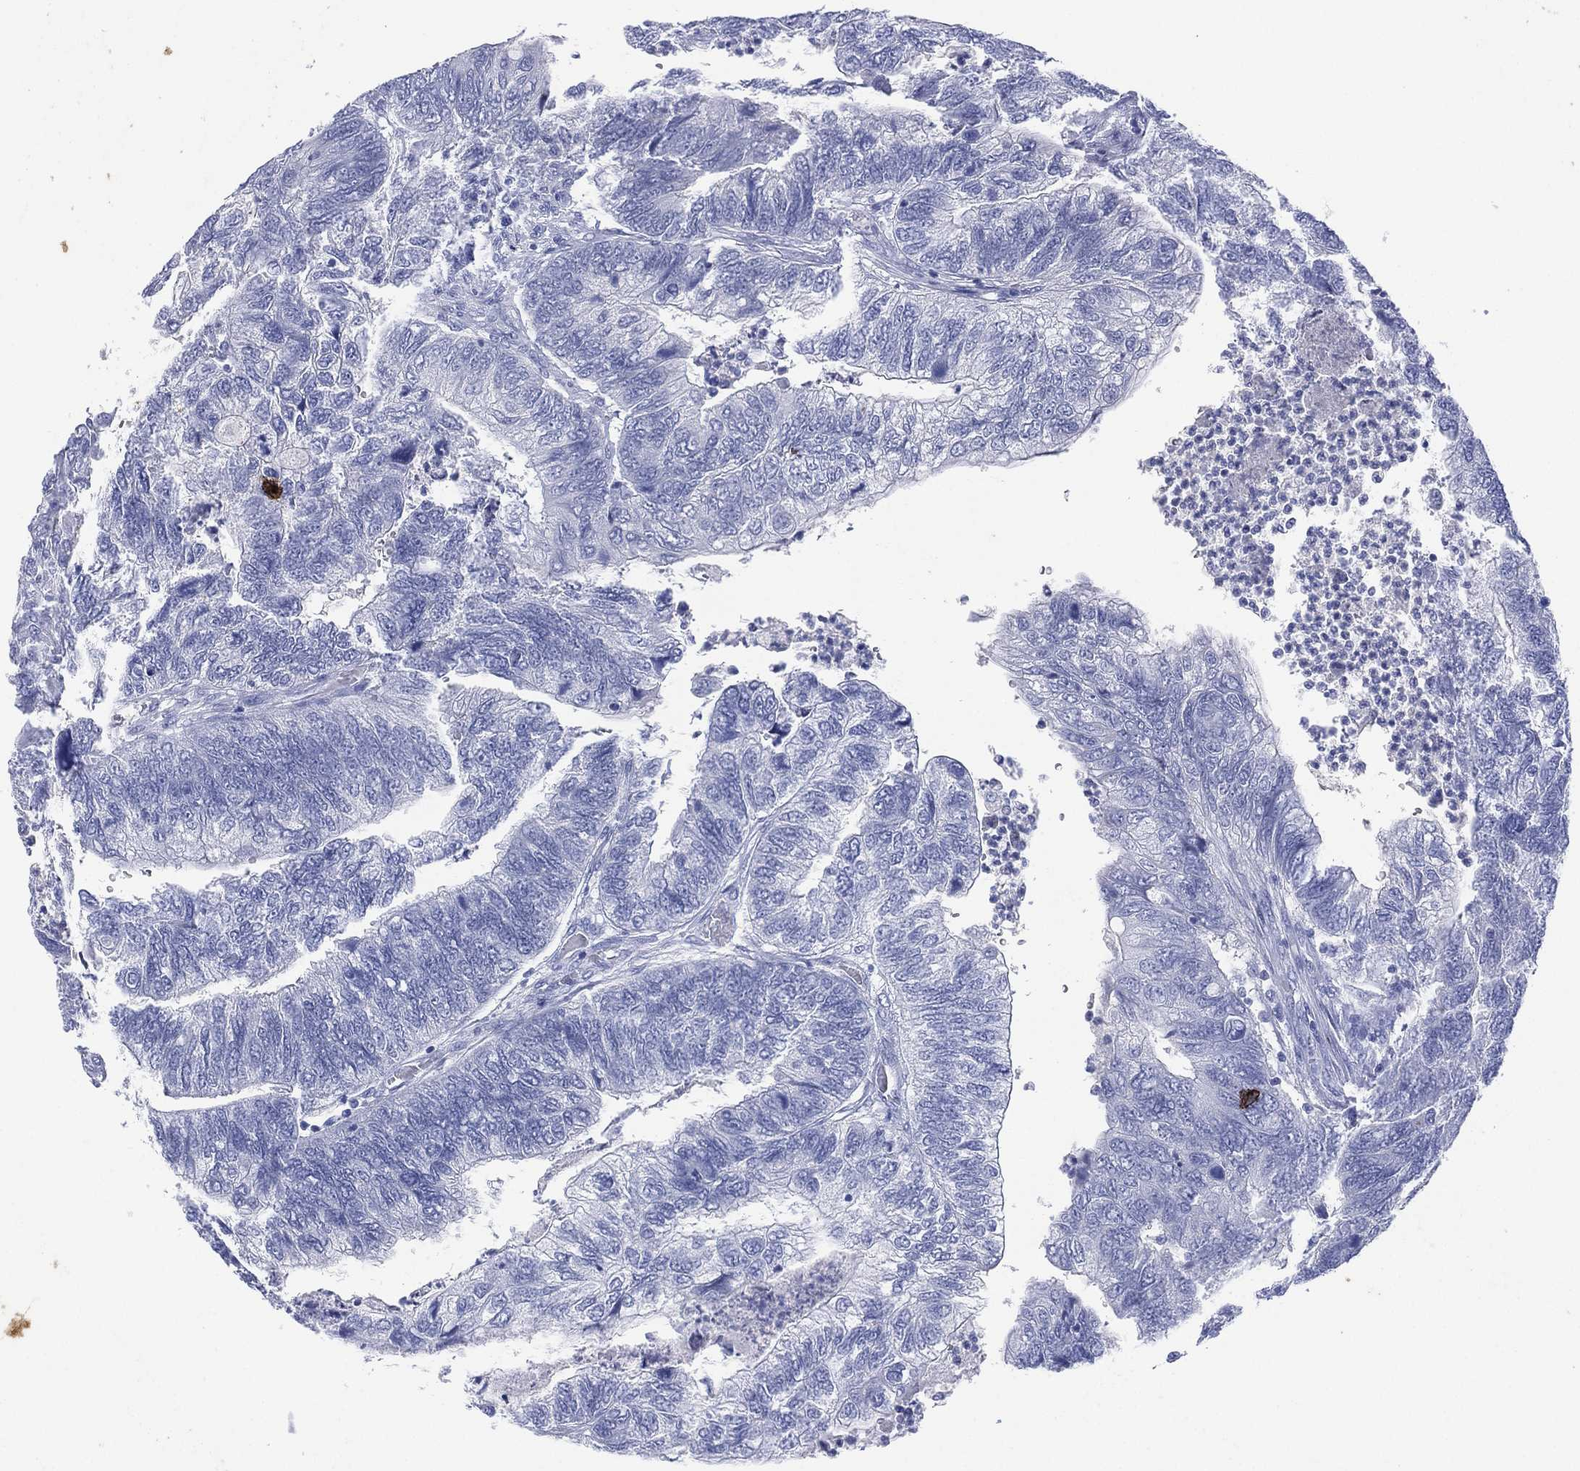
{"staining": {"intensity": "negative", "quantity": "none", "location": "none"}, "tissue": "colorectal cancer", "cell_type": "Tumor cells", "image_type": "cancer", "snomed": [{"axis": "morphology", "description": "Adenocarcinoma, NOS"}, {"axis": "topography", "description": "Colon"}], "caption": "High magnification brightfield microscopy of colorectal cancer (adenocarcinoma) stained with DAB (brown) and counterstained with hematoxylin (blue): tumor cells show no significant staining.", "gene": "DSG1", "patient": {"sex": "female", "age": 67}}